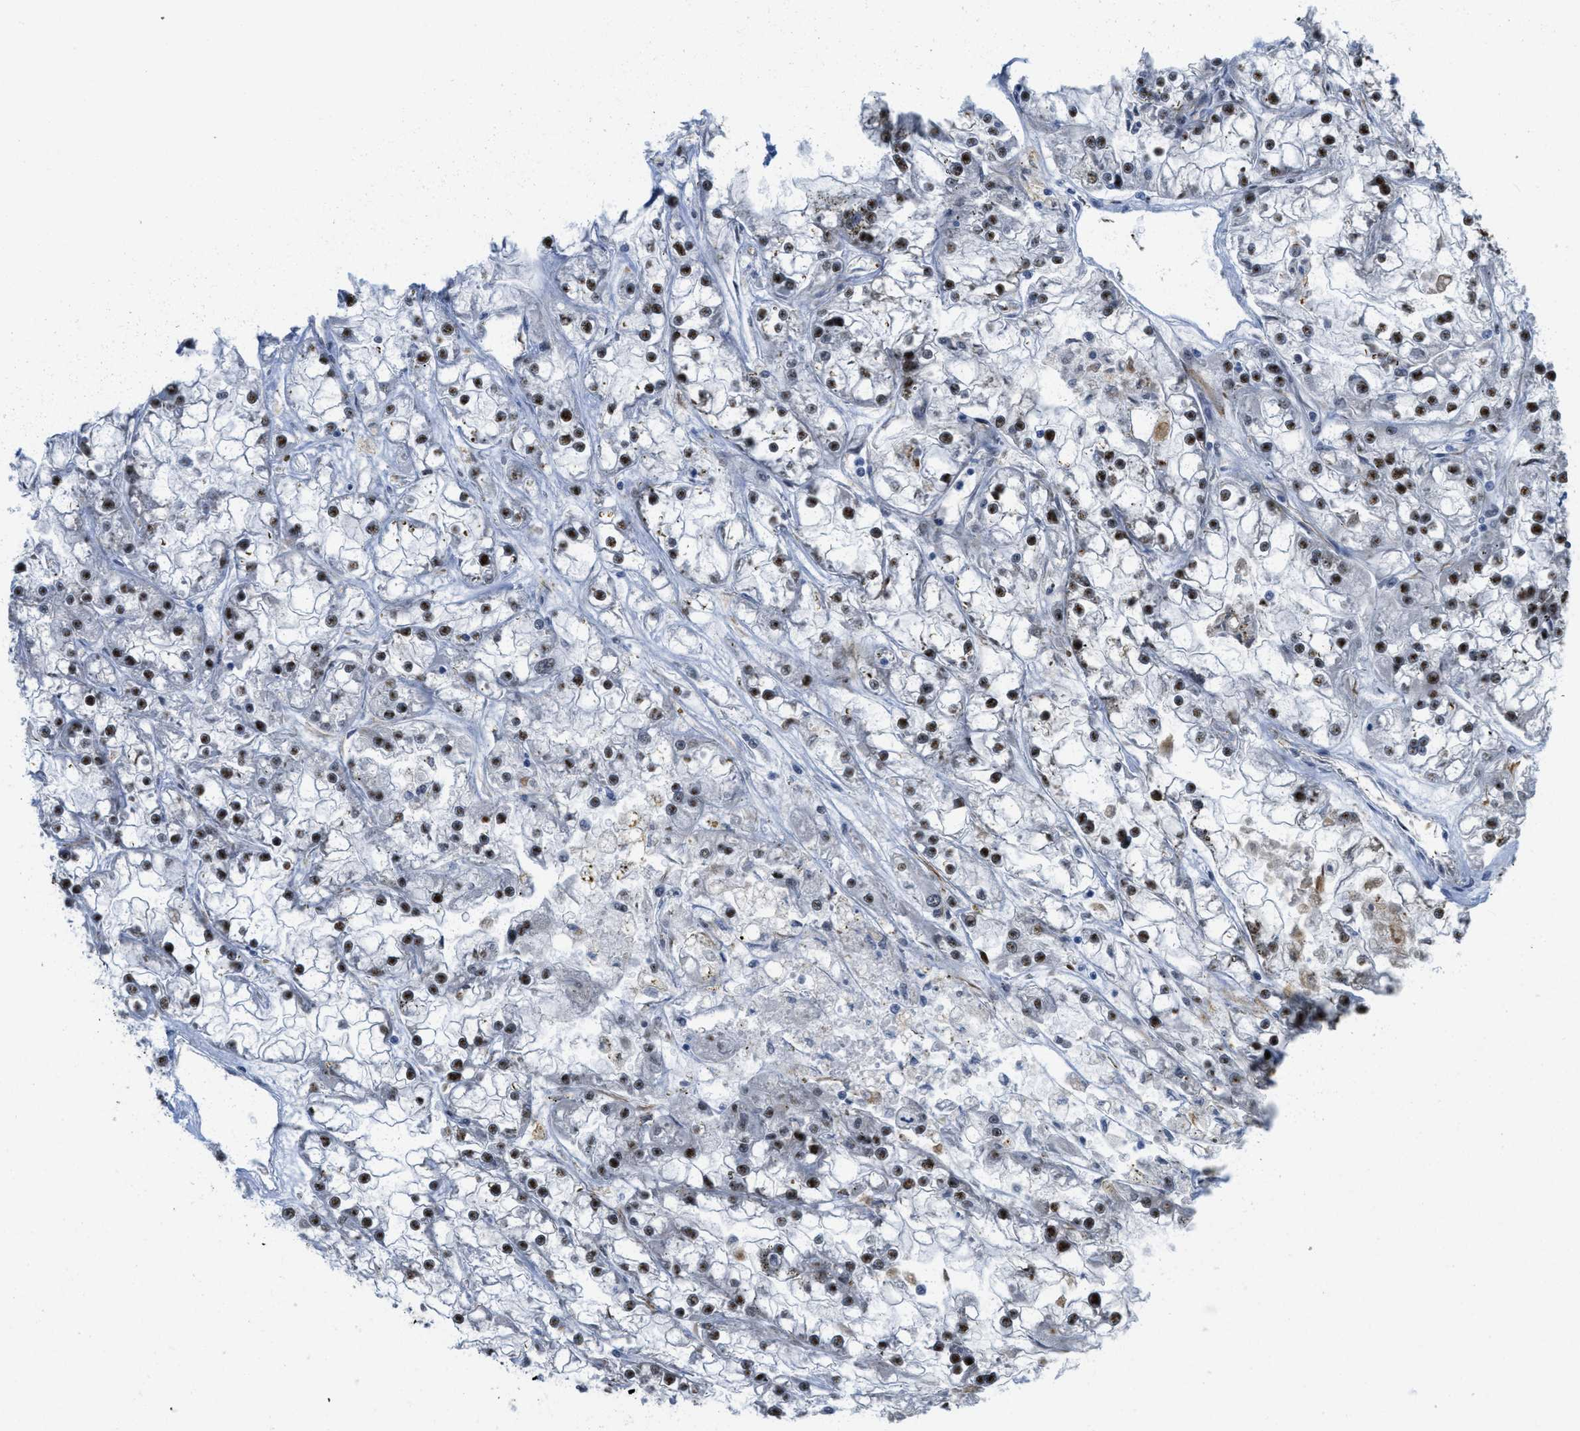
{"staining": {"intensity": "moderate", "quantity": ">75%", "location": "nuclear"}, "tissue": "renal cancer", "cell_type": "Tumor cells", "image_type": "cancer", "snomed": [{"axis": "morphology", "description": "Adenocarcinoma, NOS"}, {"axis": "topography", "description": "Kidney"}], "caption": "Approximately >75% of tumor cells in renal cancer (adenocarcinoma) demonstrate moderate nuclear protein staining as visualized by brown immunohistochemical staining.", "gene": "LRRC8B", "patient": {"sex": "female", "age": 52}}